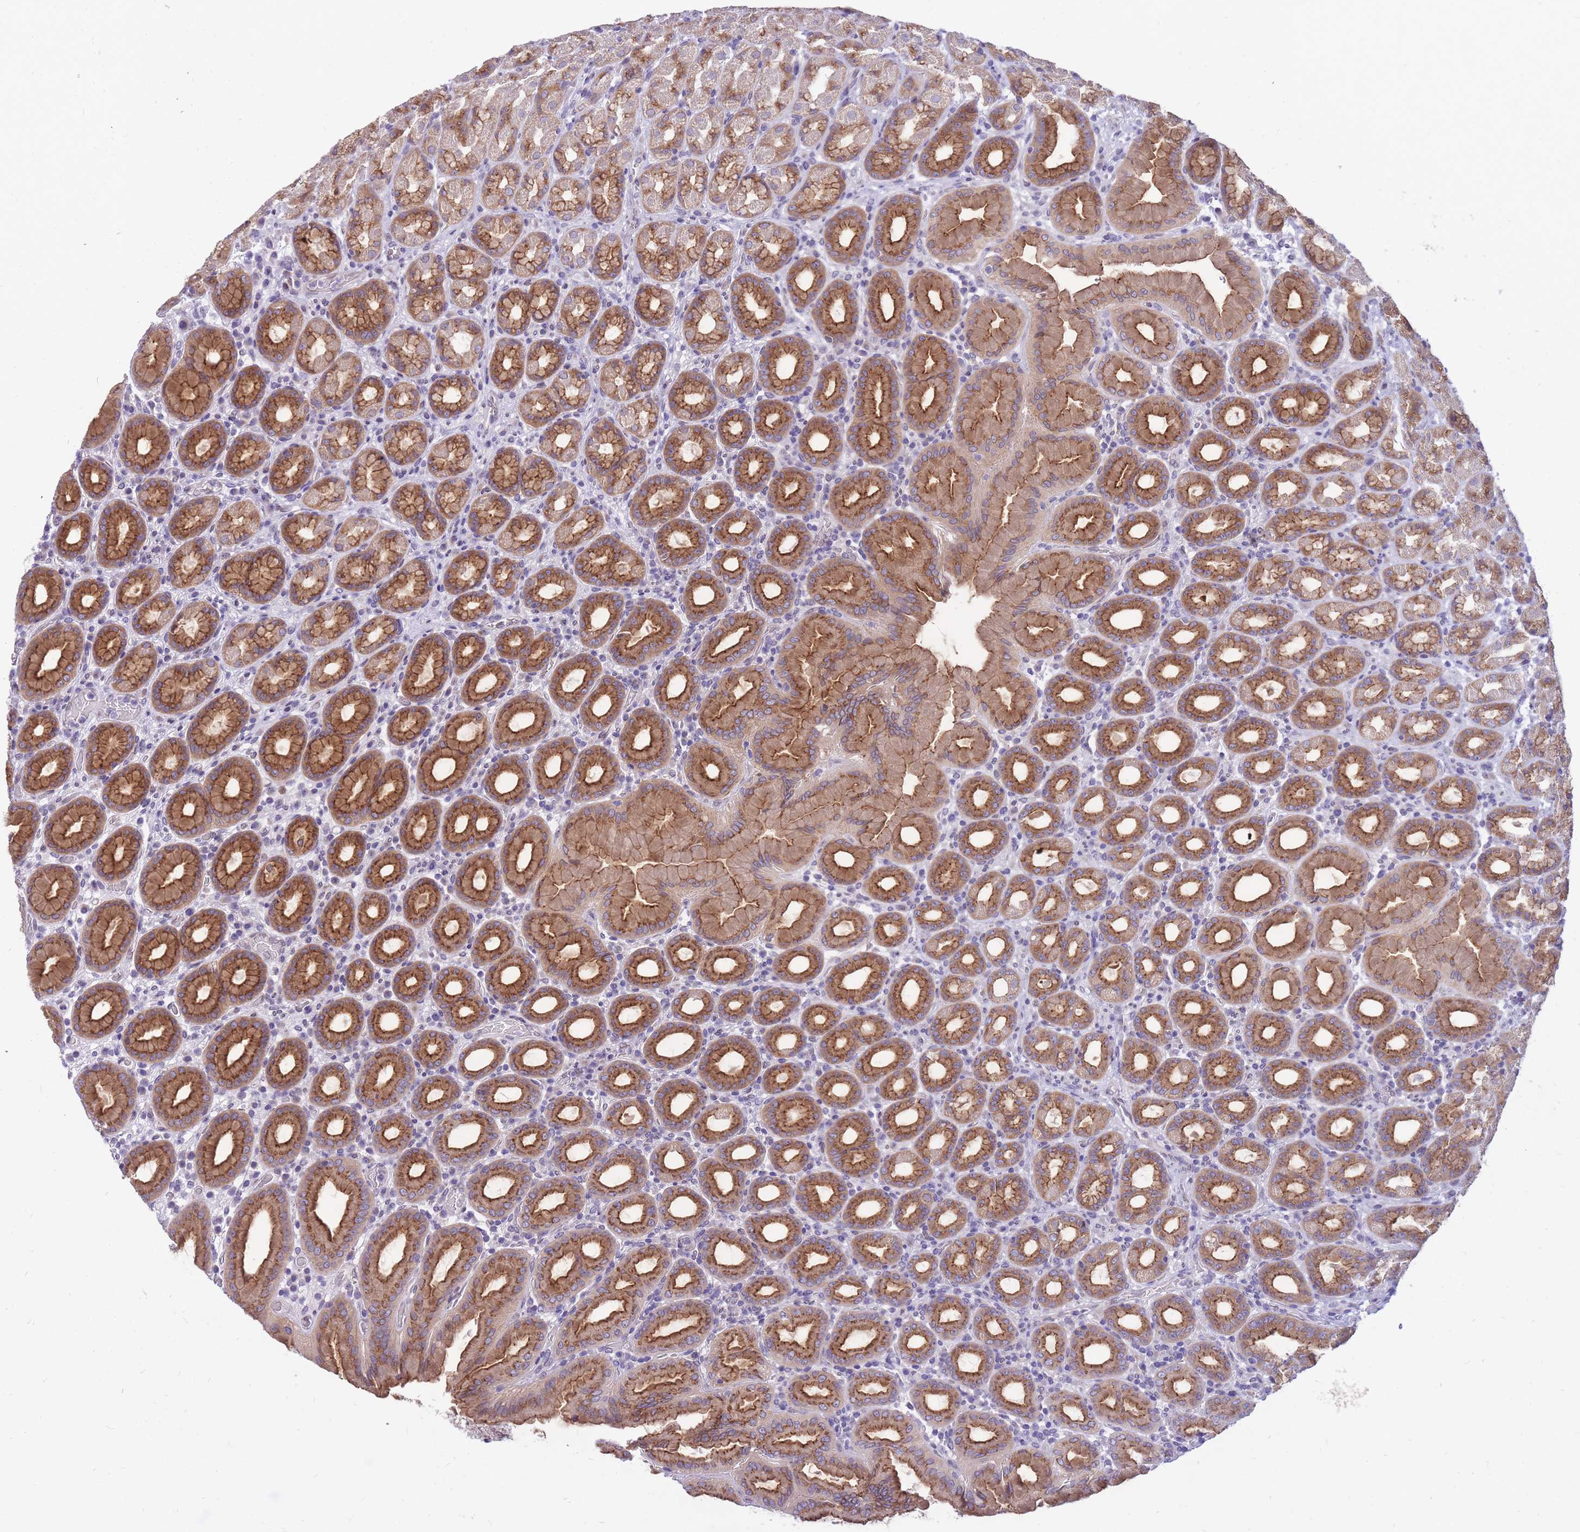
{"staining": {"intensity": "strong", "quantity": "25%-75%", "location": "cytoplasmic/membranous"}, "tissue": "stomach", "cell_type": "Glandular cells", "image_type": "normal", "snomed": [{"axis": "morphology", "description": "Normal tissue, NOS"}, {"axis": "topography", "description": "Stomach, upper"}, {"axis": "topography", "description": "Stomach"}], "caption": "Stomach stained for a protein displays strong cytoplasmic/membranous positivity in glandular cells. Using DAB (brown) and hematoxylin (blue) stains, captured at high magnification using brightfield microscopy.", "gene": "HOOK2", "patient": {"sex": "male", "age": 68}}